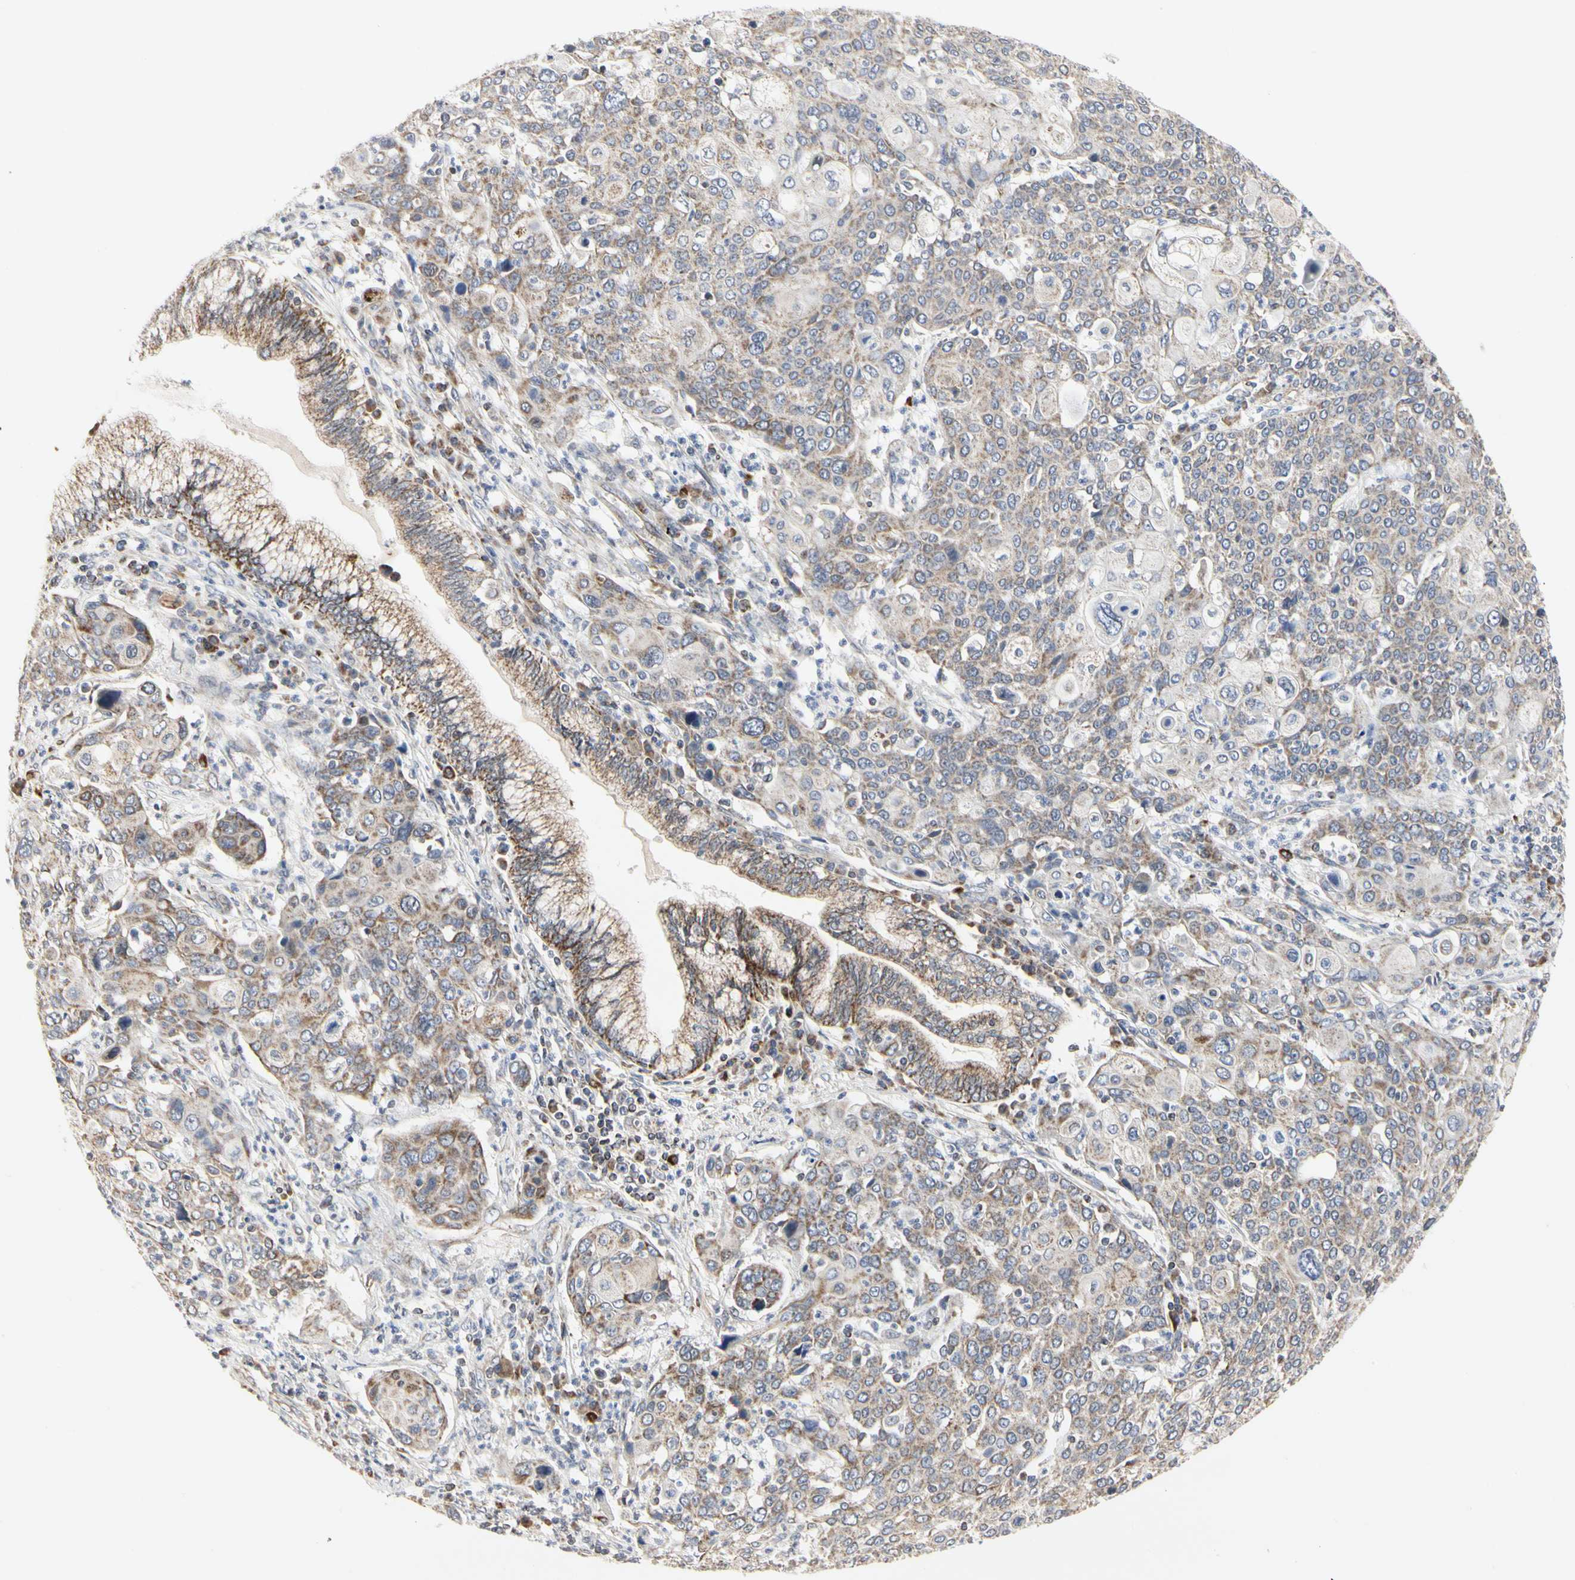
{"staining": {"intensity": "weak", "quantity": "25%-75%", "location": "cytoplasmic/membranous"}, "tissue": "cervical cancer", "cell_type": "Tumor cells", "image_type": "cancer", "snomed": [{"axis": "morphology", "description": "Squamous cell carcinoma, NOS"}, {"axis": "topography", "description": "Cervix"}], "caption": "Tumor cells reveal low levels of weak cytoplasmic/membranous expression in approximately 25%-75% of cells in cervical cancer. Nuclei are stained in blue.", "gene": "TSKU", "patient": {"sex": "female", "age": 40}}